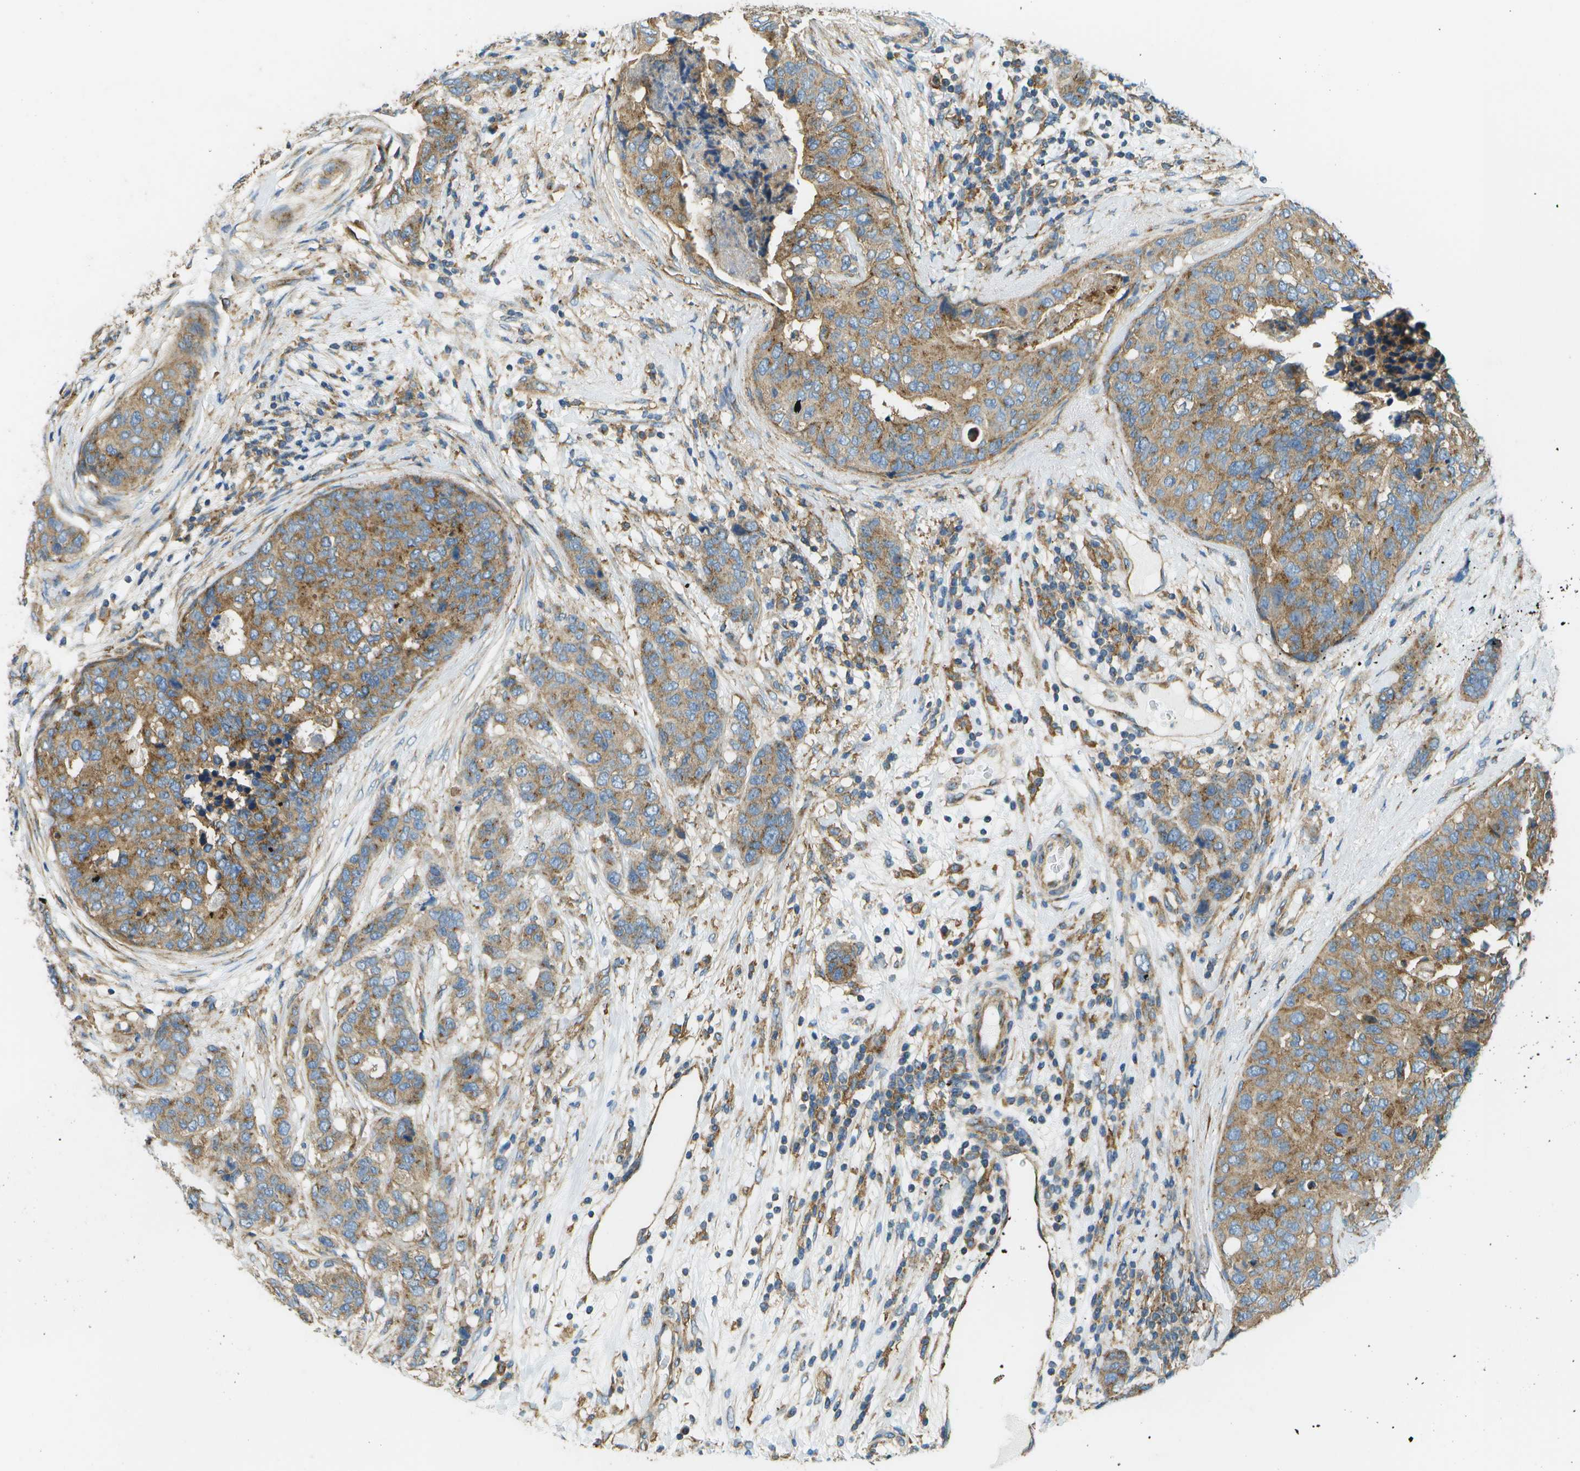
{"staining": {"intensity": "moderate", "quantity": ">75%", "location": "cytoplasmic/membranous"}, "tissue": "breast cancer", "cell_type": "Tumor cells", "image_type": "cancer", "snomed": [{"axis": "morphology", "description": "Lobular carcinoma"}, {"axis": "topography", "description": "Breast"}], "caption": "Brown immunohistochemical staining in breast lobular carcinoma displays moderate cytoplasmic/membranous positivity in about >75% of tumor cells.", "gene": "CLTC", "patient": {"sex": "female", "age": 59}}